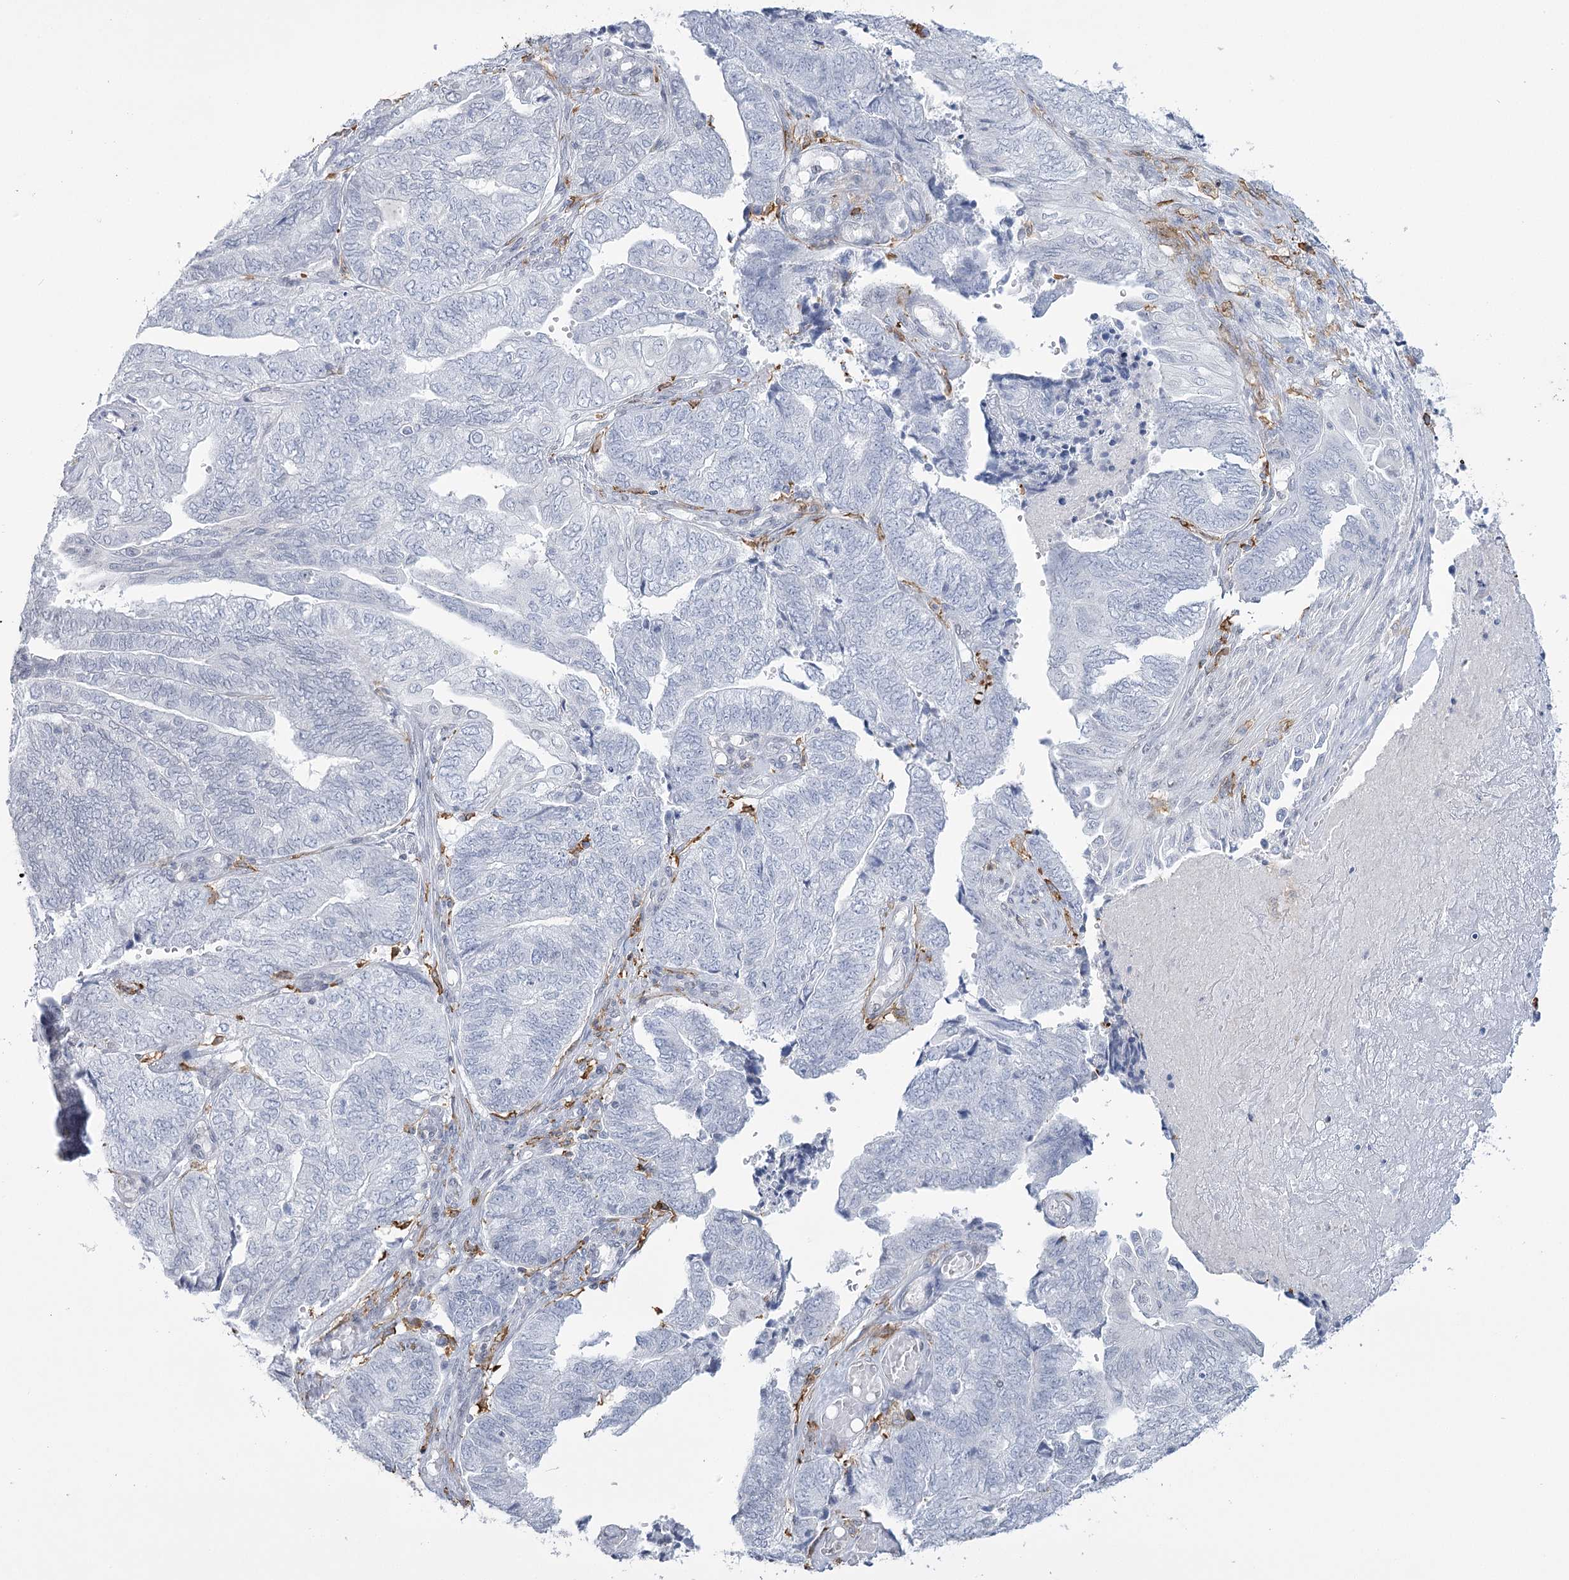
{"staining": {"intensity": "negative", "quantity": "none", "location": "none"}, "tissue": "endometrial cancer", "cell_type": "Tumor cells", "image_type": "cancer", "snomed": [{"axis": "morphology", "description": "Adenocarcinoma, NOS"}, {"axis": "topography", "description": "Uterus"}, {"axis": "topography", "description": "Endometrium"}], "caption": "Image shows no protein positivity in tumor cells of endometrial cancer (adenocarcinoma) tissue. (DAB (3,3'-diaminobenzidine) immunohistochemistry (IHC) visualized using brightfield microscopy, high magnification).", "gene": "C11orf1", "patient": {"sex": "female", "age": 70}}